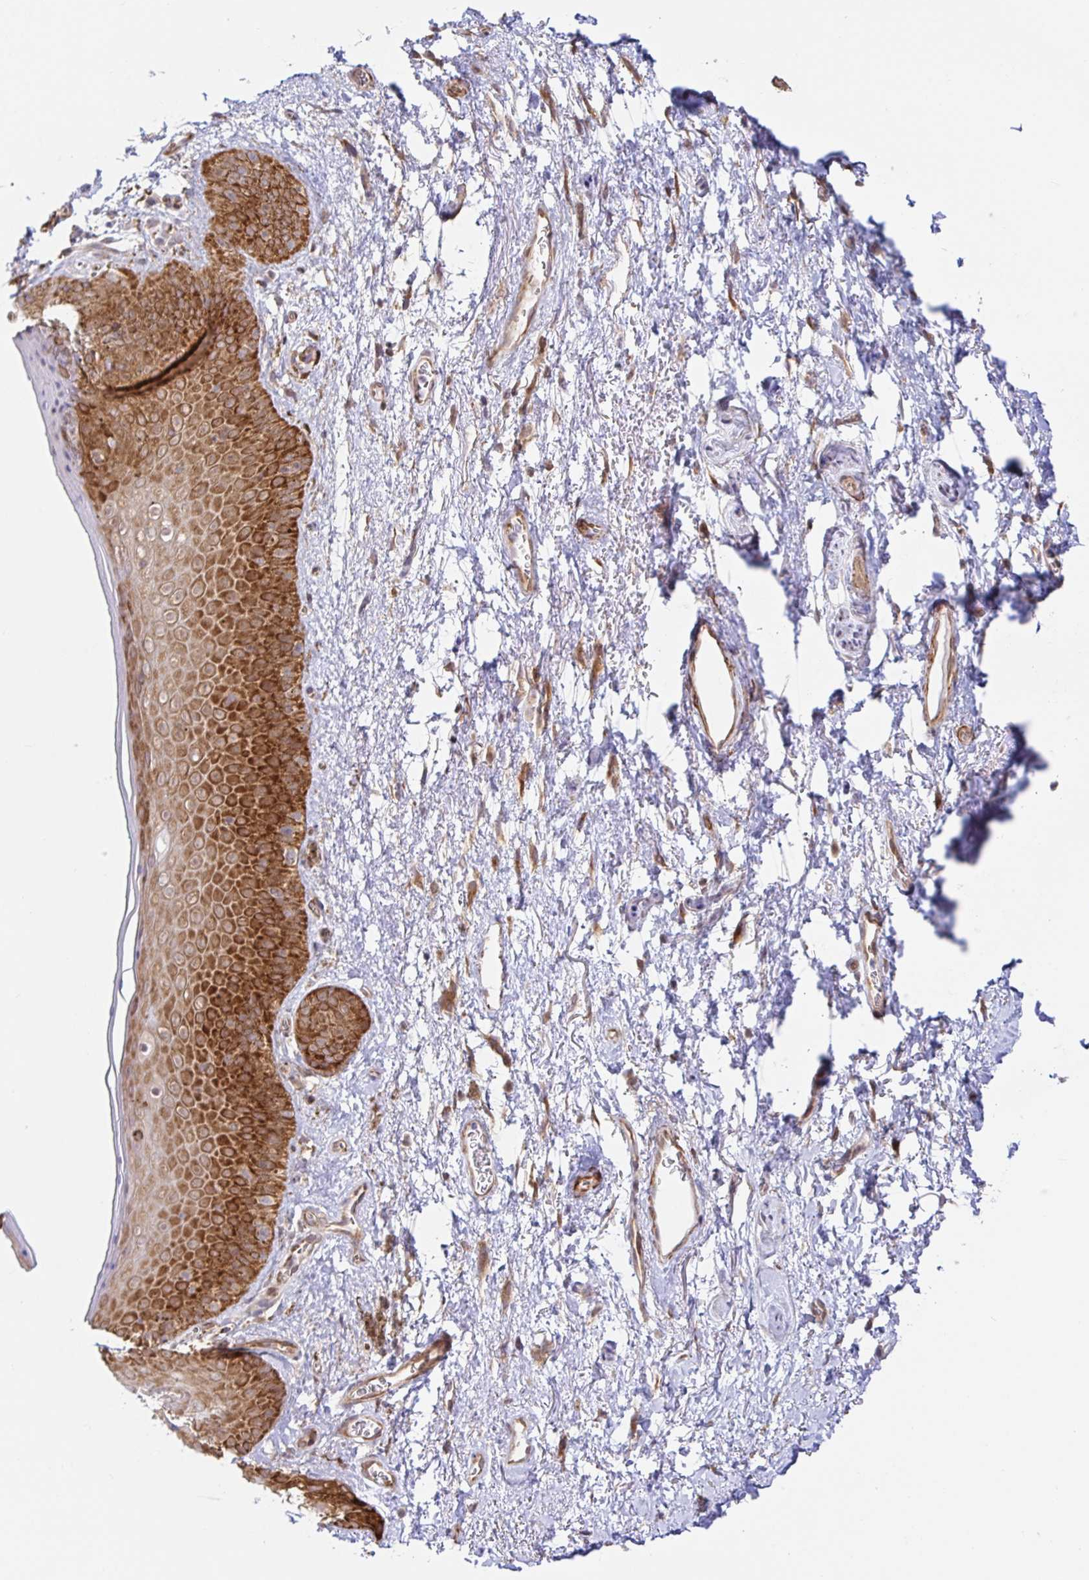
{"staining": {"intensity": "negative", "quantity": "none", "location": "none"}, "tissue": "adipose tissue", "cell_type": "Adipocytes", "image_type": "normal", "snomed": [{"axis": "morphology", "description": "Normal tissue, NOS"}, {"axis": "topography", "description": "Vulva"}, {"axis": "topography", "description": "Peripheral nerve tissue"}], "caption": "This histopathology image is of benign adipose tissue stained with immunohistochemistry (IHC) to label a protein in brown with the nuclei are counter-stained blue. There is no expression in adipocytes. (DAB (3,3'-diaminobenzidine) immunohistochemistry with hematoxylin counter stain).", "gene": "LARP1", "patient": {"sex": "female", "age": 66}}